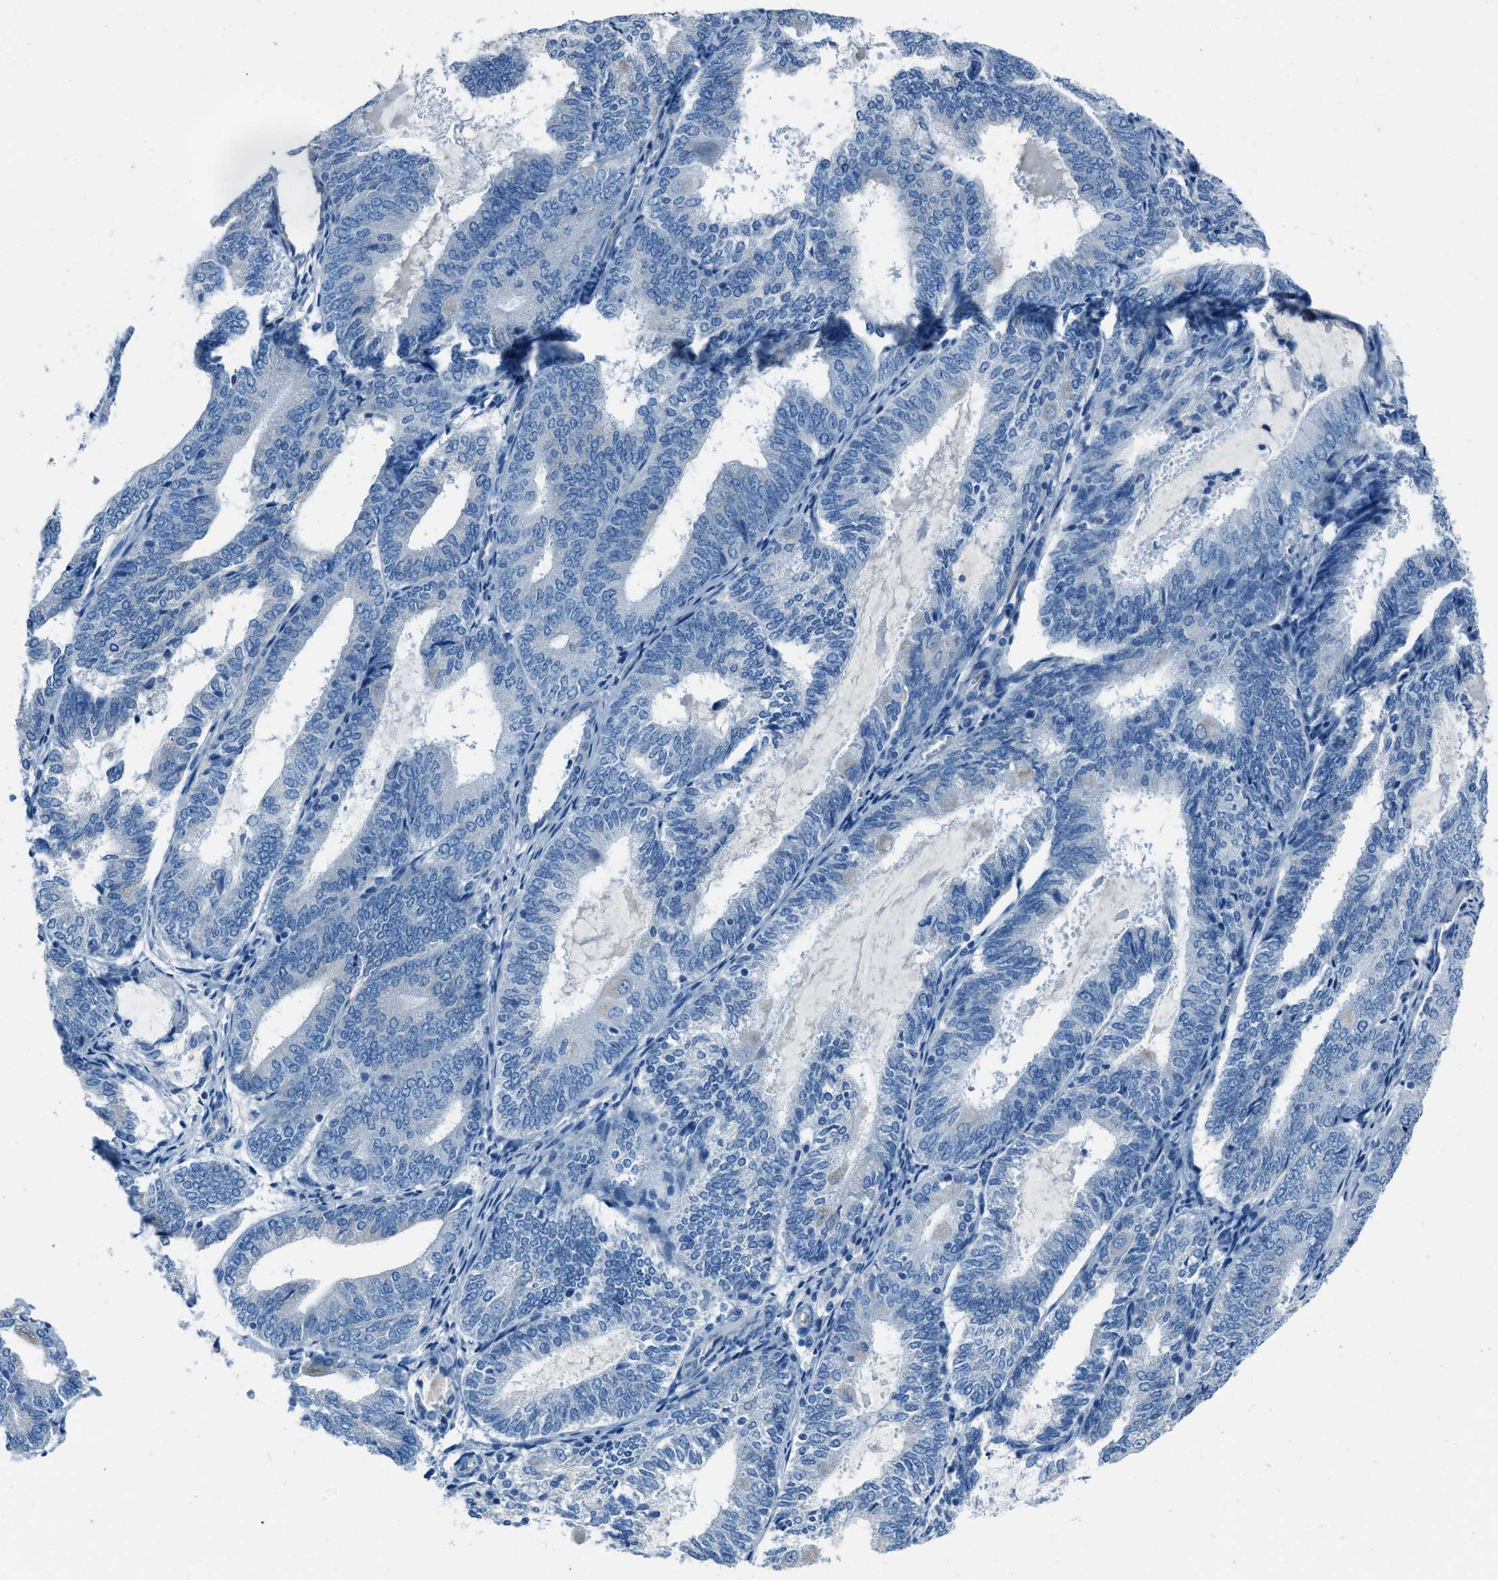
{"staining": {"intensity": "negative", "quantity": "none", "location": "none"}, "tissue": "endometrial cancer", "cell_type": "Tumor cells", "image_type": "cancer", "snomed": [{"axis": "morphology", "description": "Adenocarcinoma, NOS"}, {"axis": "topography", "description": "Endometrium"}], "caption": "This is an immunohistochemistry micrograph of human endometrial cancer (adenocarcinoma). There is no staining in tumor cells.", "gene": "AMACR", "patient": {"sex": "female", "age": 81}}